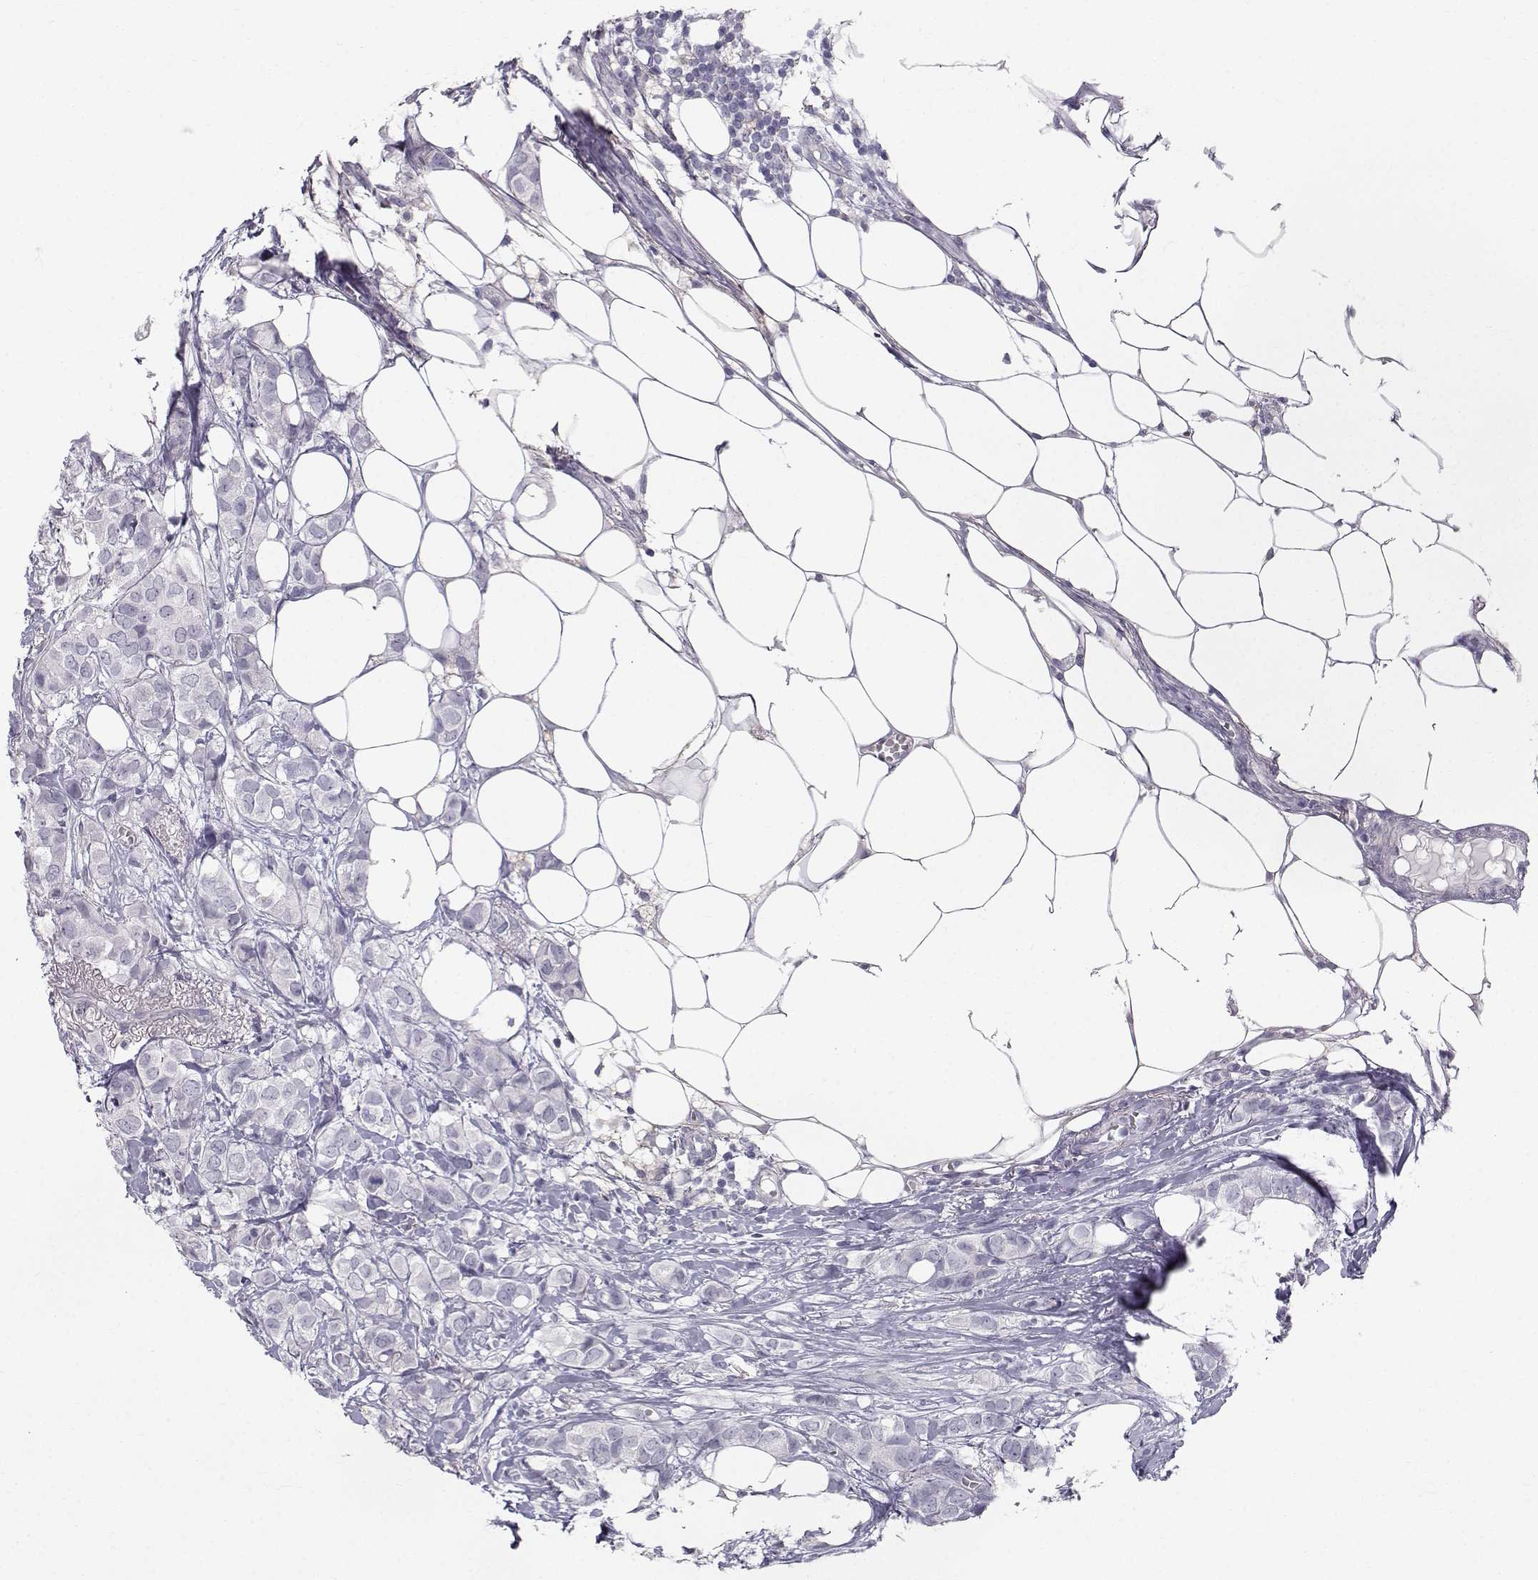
{"staining": {"intensity": "negative", "quantity": "none", "location": "none"}, "tissue": "breast cancer", "cell_type": "Tumor cells", "image_type": "cancer", "snomed": [{"axis": "morphology", "description": "Duct carcinoma"}, {"axis": "topography", "description": "Breast"}], "caption": "IHC micrograph of neoplastic tissue: breast cancer stained with DAB (3,3'-diaminobenzidine) reveals no significant protein expression in tumor cells.", "gene": "SPDYE4", "patient": {"sex": "female", "age": 85}}